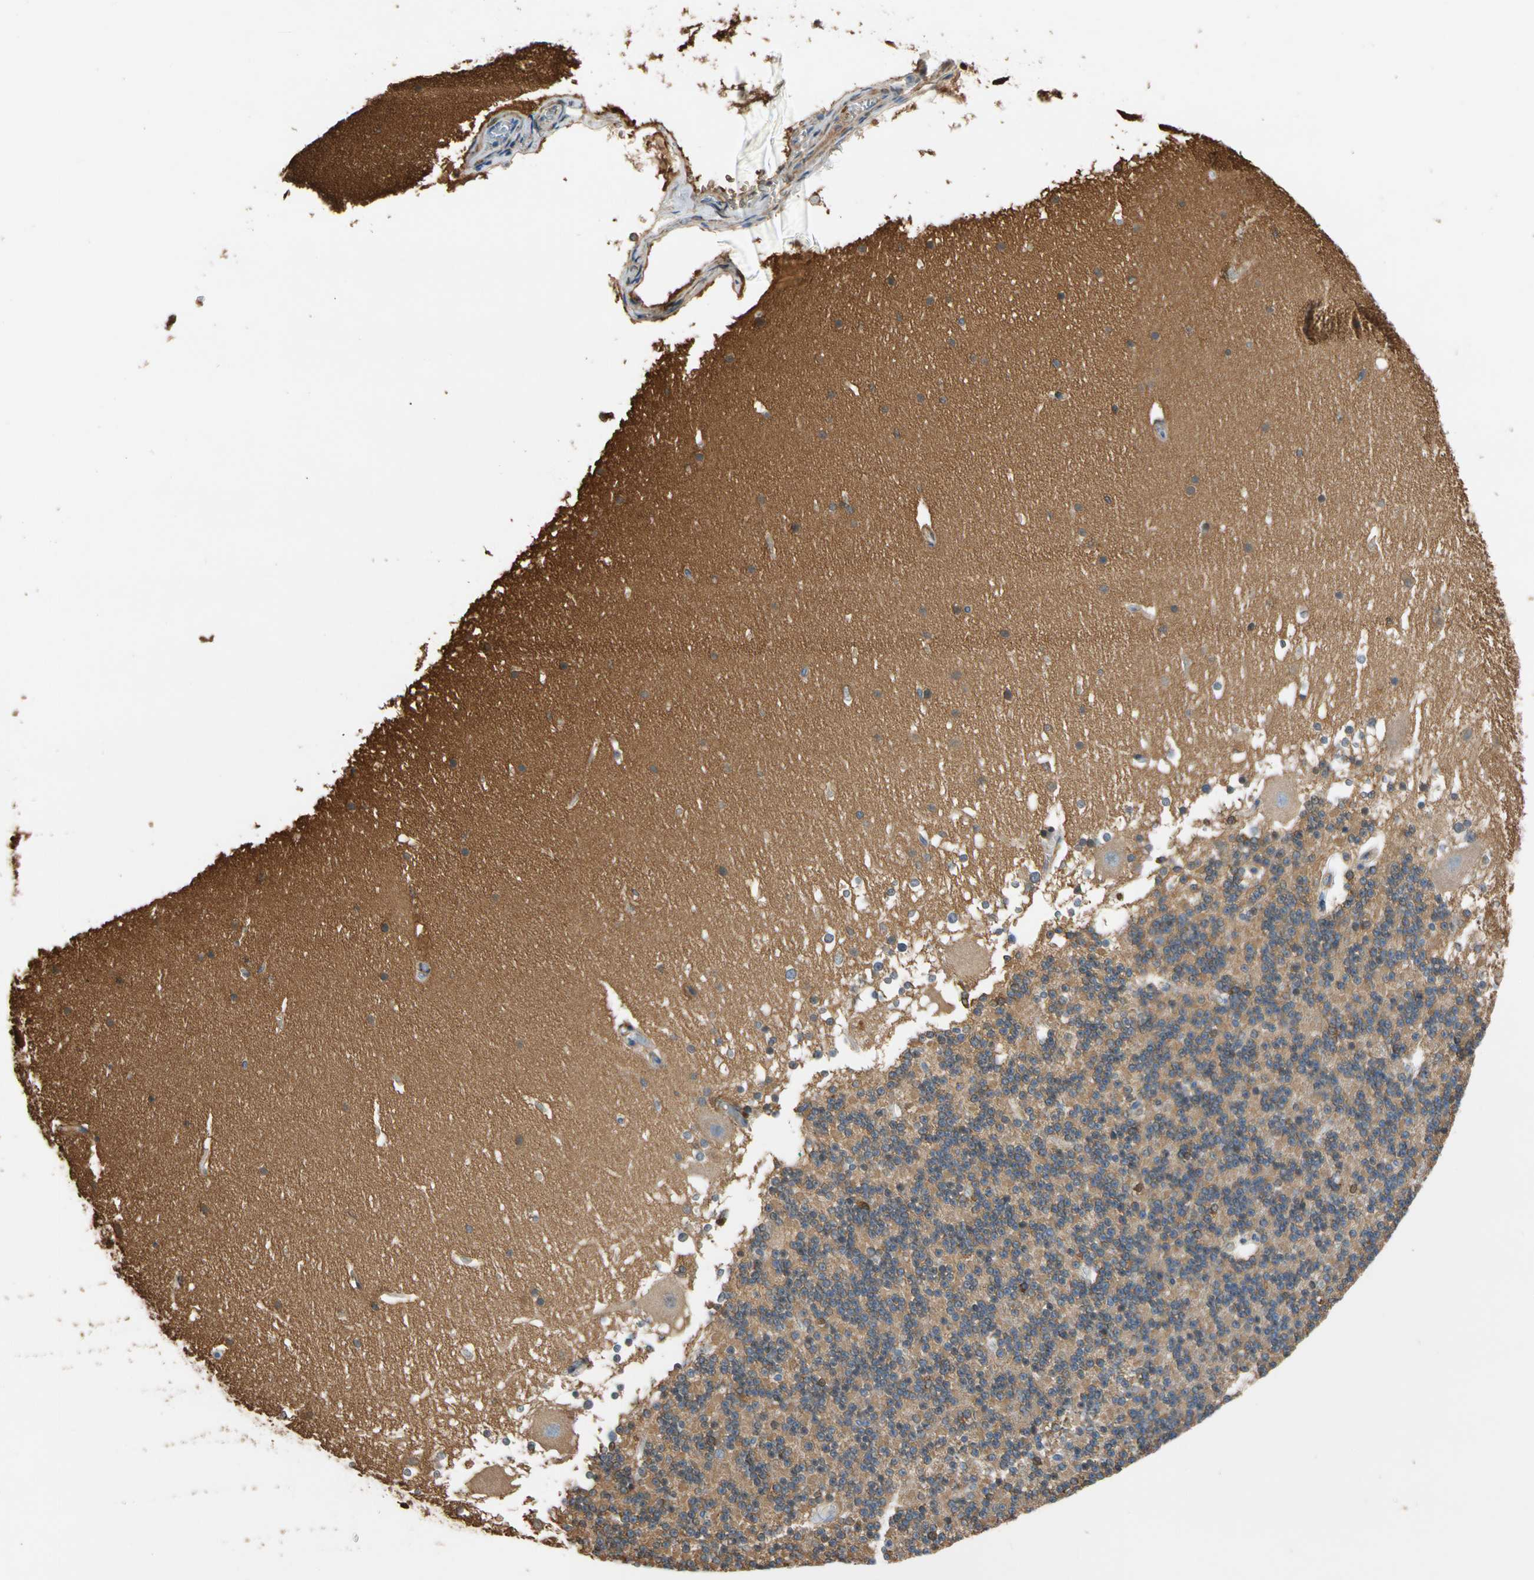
{"staining": {"intensity": "weak", "quantity": "25%-75%", "location": "cytoplasmic/membranous"}, "tissue": "cerebellum", "cell_type": "Cells in granular layer", "image_type": "normal", "snomed": [{"axis": "morphology", "description": "Normal tissue, NOS"}, {"axis": "topography", "description": "Cerebellum"}], "caption": "Normal cerebellum shows weak cytoplasmic/membranous staining in about 25%-75% of cells in granular layer (DAB (3,3'-diaminobenzidine) IHC with brightfield microscopy, high magnification)..", "gene": "ENTREP3", "patient": {"sex": "female", "age": 19}}